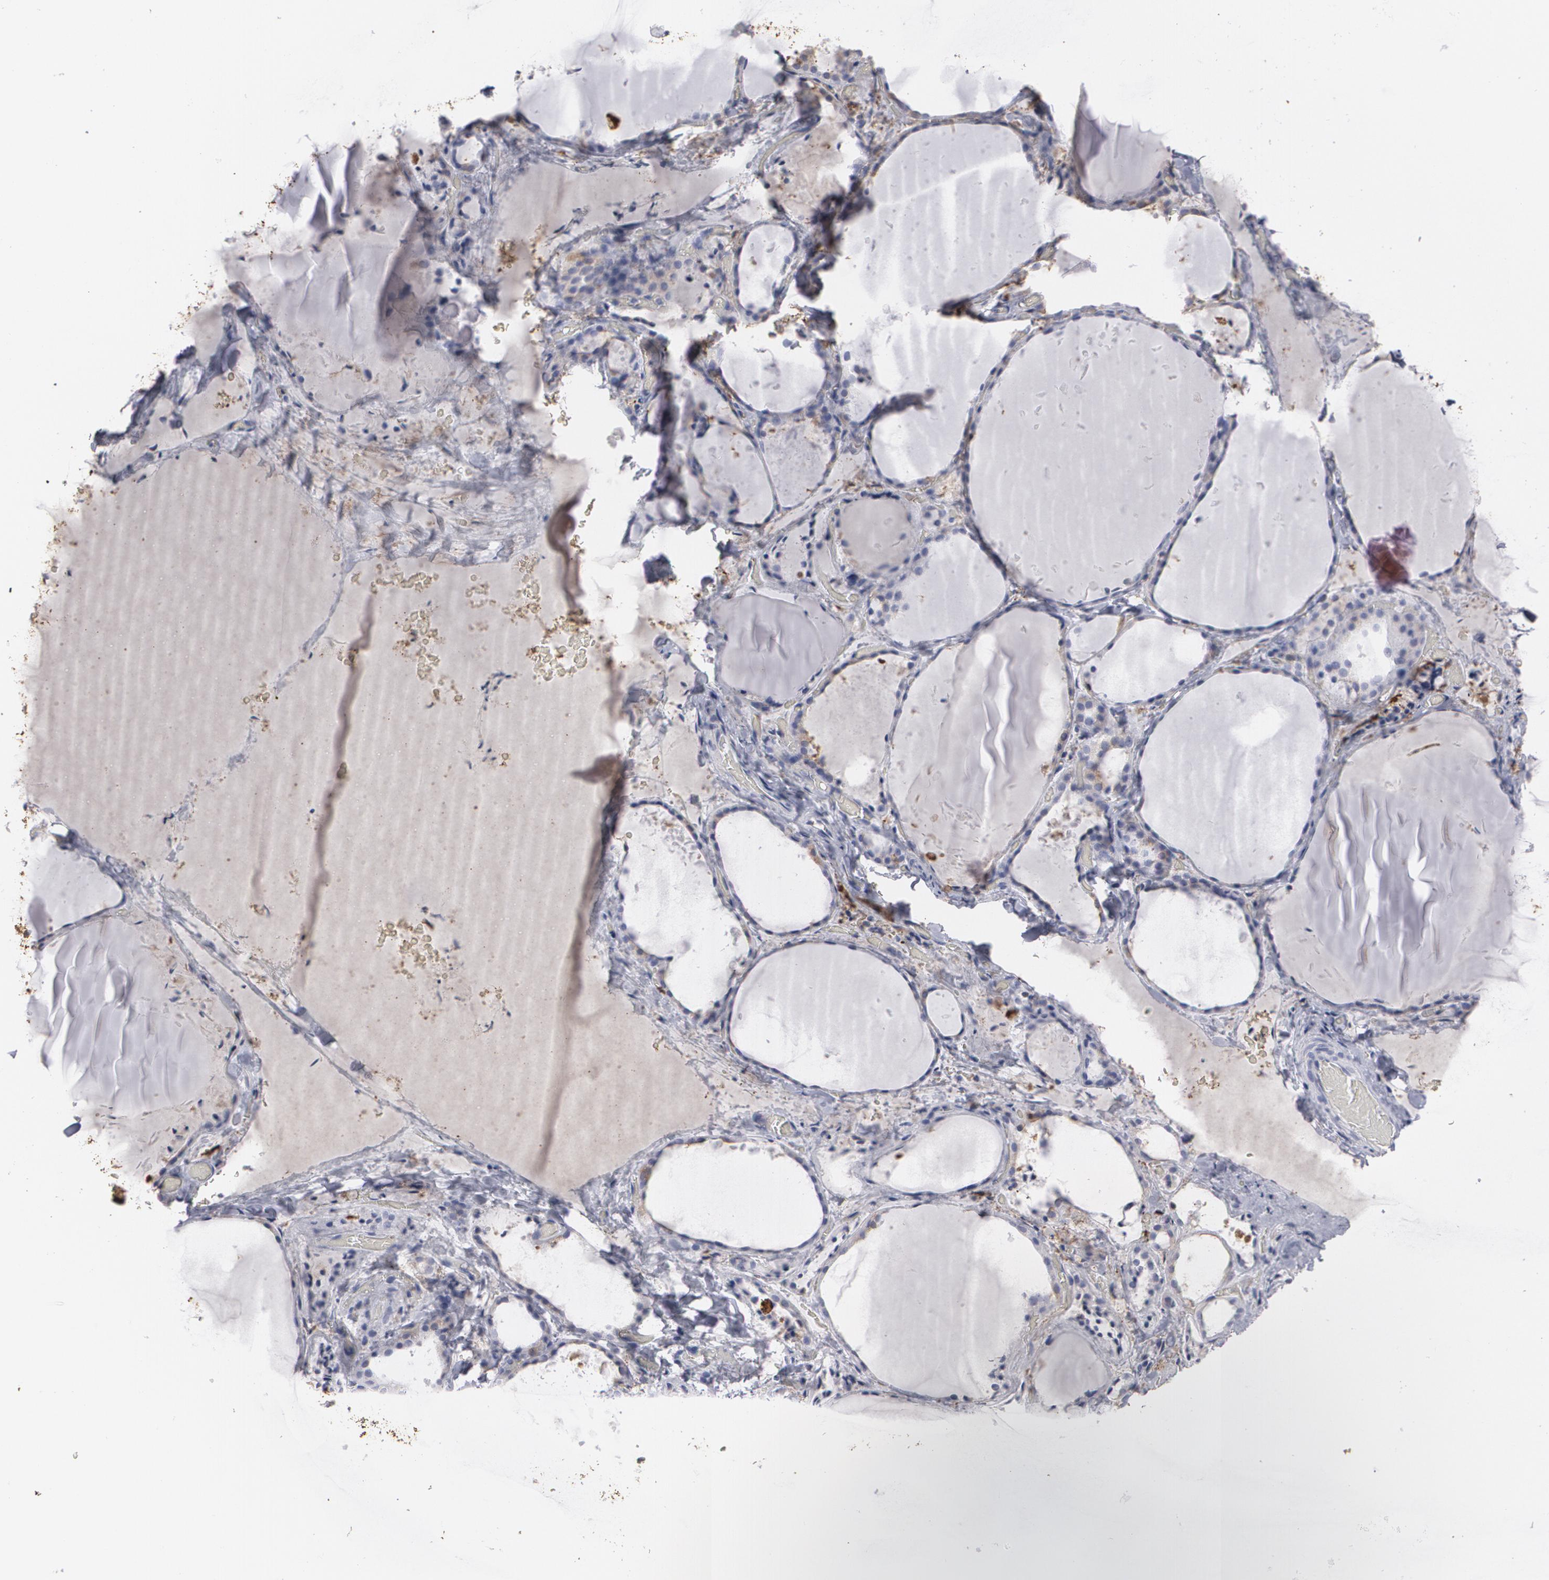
{"staining": {"intensity": "moderate", "quantity": "25%-75%", "location": "cytoplasmic/membranous"}, "tissue": "thyroid gland", "cell_type": "Glandular cells", "image_type": "normal", "snomed": [{"axis": "morphology", "description": "Normal tissue, NOS"}, {"axis": "topography", "description": "Thyroid gland"}], "caption": "Brown immunohistochemical staining in unremarkable human thyroid gland shows moderate cytoplasmic/membranous staining in approximately 25%-75% of glandular cells. The staining is performed using DAB (3,3'-diaminobenzidine) brown chromogen to label protein expression. The nuclei are counter-stained blue using hematoxylin.", "gene": "ODC1", "patient": {"sex": "female", "age": 22}}